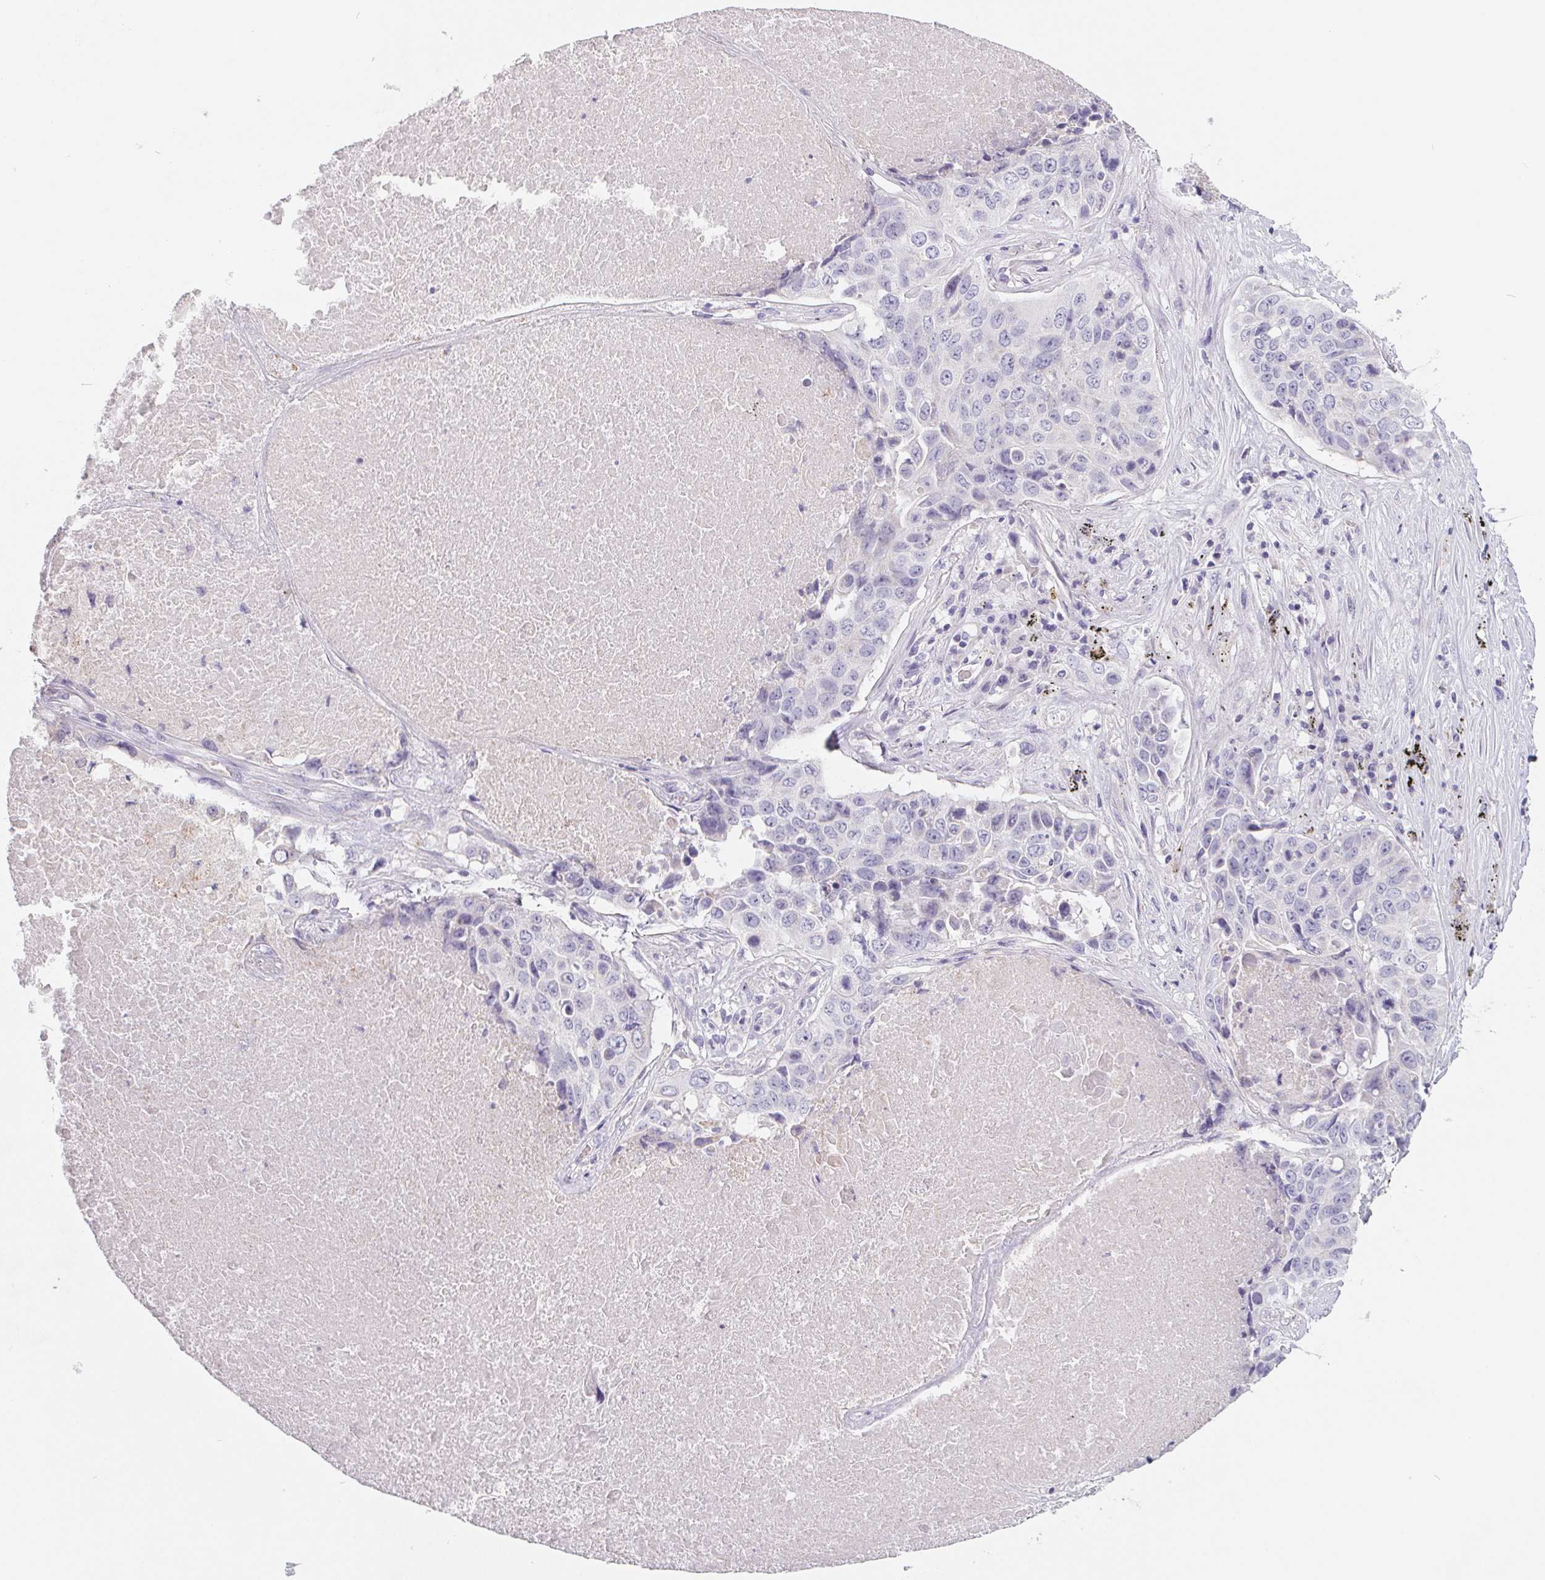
{"staining": {"intensity": "negative", "quantity": "none", "location": "none"}, "tissue": "lung cancer", "cell_type": "Tumor cells", "image_type": "cancer", "snomed": [{"axis": "morphology", "description": "Normal tissue, NOS"}, {"axis": "morphology", "description": "Squamous cell carcinoma, NOS"}, {"axis": "topography", "description": "Bronchus"}, {"axis": "topography", "description": "Lung"}], "caption": "A histopathology image of lung squamous cell carcinoma stained for a protein reveals no brown staining in tumor cells.", "gene": "FDX1", "patient": {"sex": "male", "age": 64}}